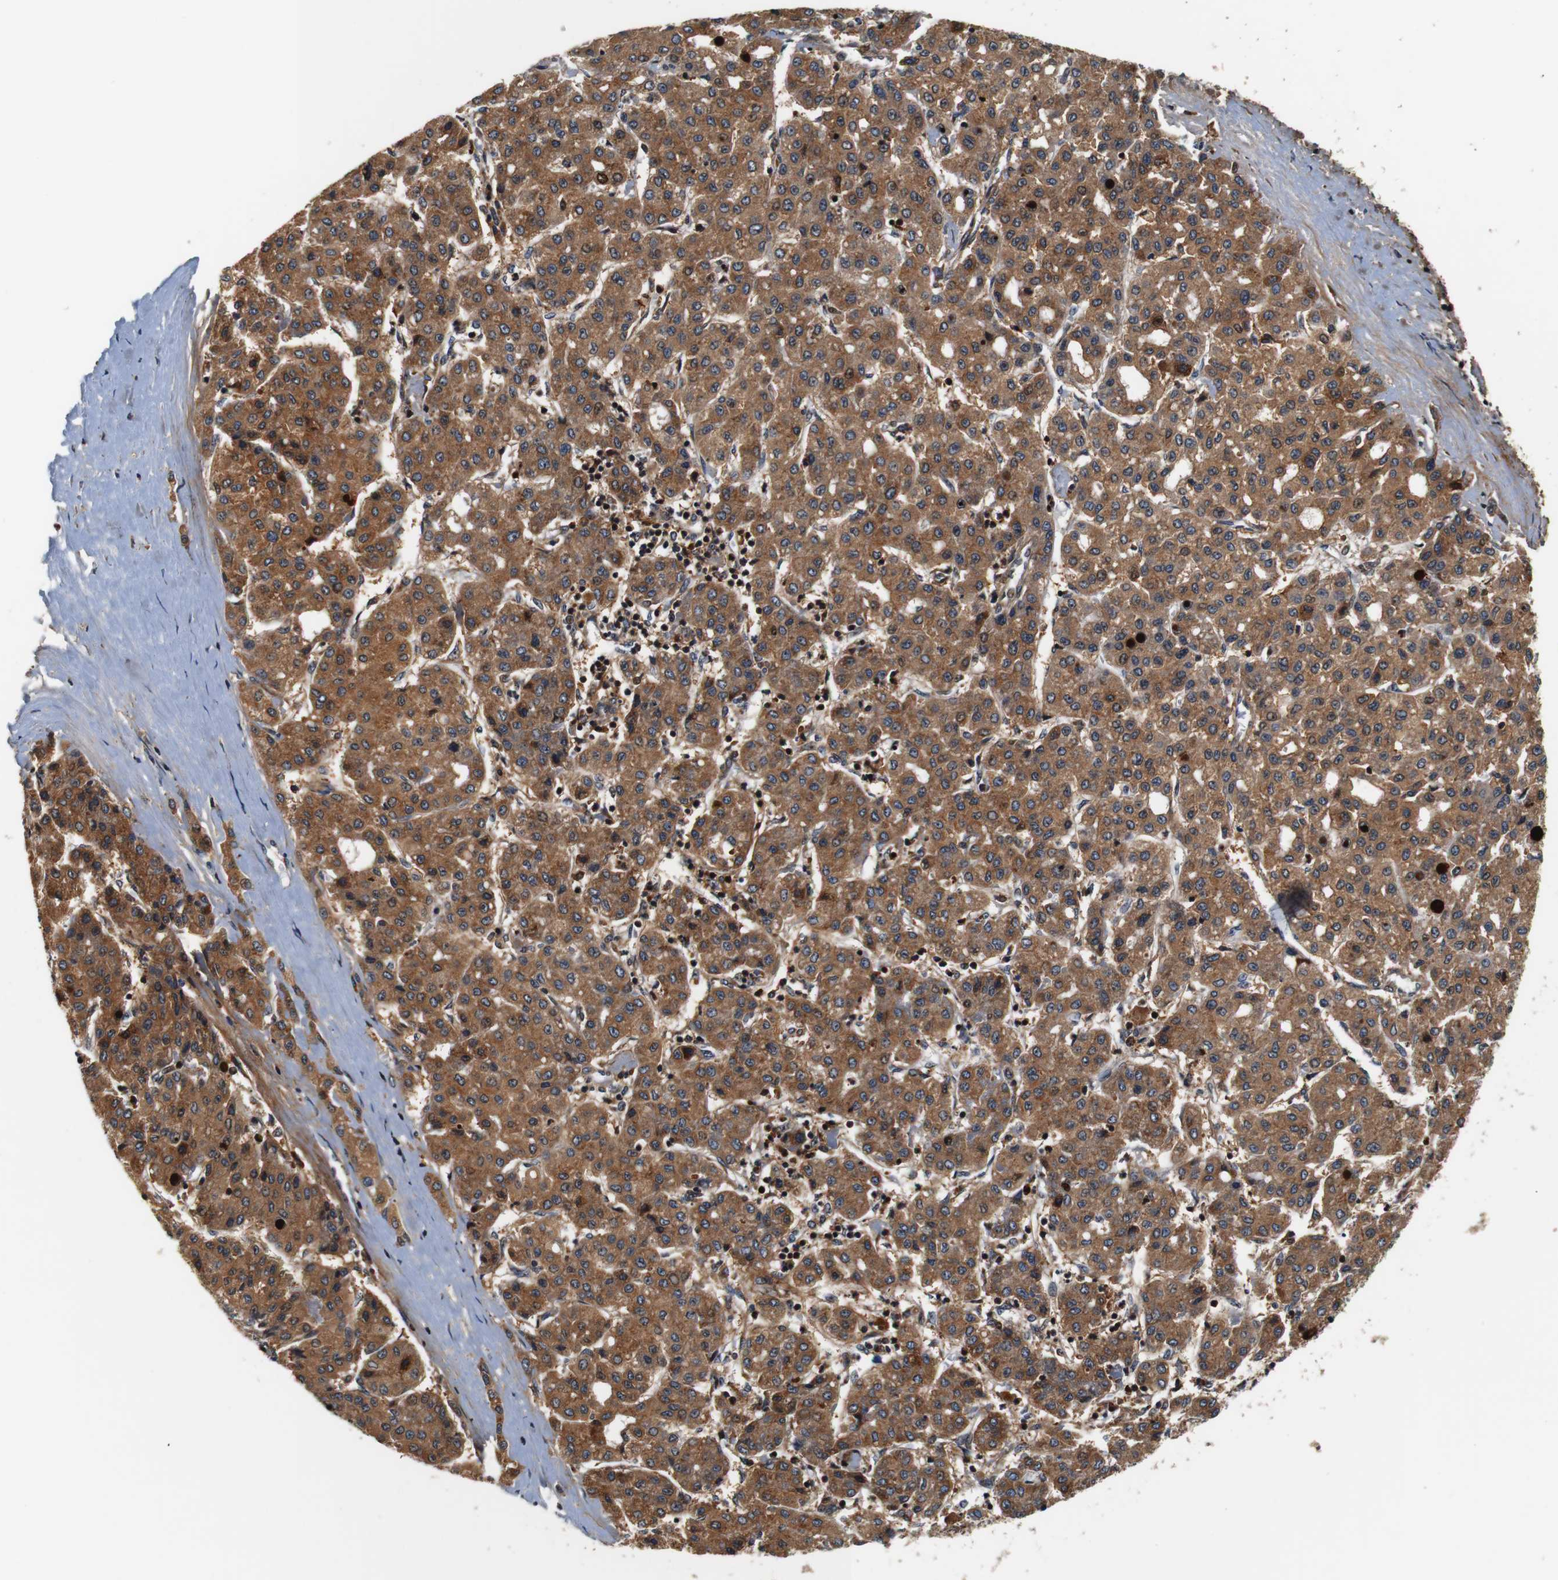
{"staining": {"intensity": "strong", "quantity": ">75%", "location": "cytoplasmic/membranous"}, "tissue": "liver cancer", "cell_type": "Tumor cells", "image_type": "cancer", "snomed": [{"axis": "morphology", "description": "Carcinoma, Hepatocellular, NOS"}, {"axis": "topography", "description": "Liver"}], "caption": "An image of human hepatocellular carcinoma (liver) stained for a protein demonstrates strong cytoplasmic/membranous brown staining in tumor cells. Using DAB (3,3'-diaminobenzidine) (brown) and hematoxylin (blue) stains, captured at high magnification using brightfield microscopy.", "gene": "LRP4", "patient": {"sex": "male", "age": 65}}